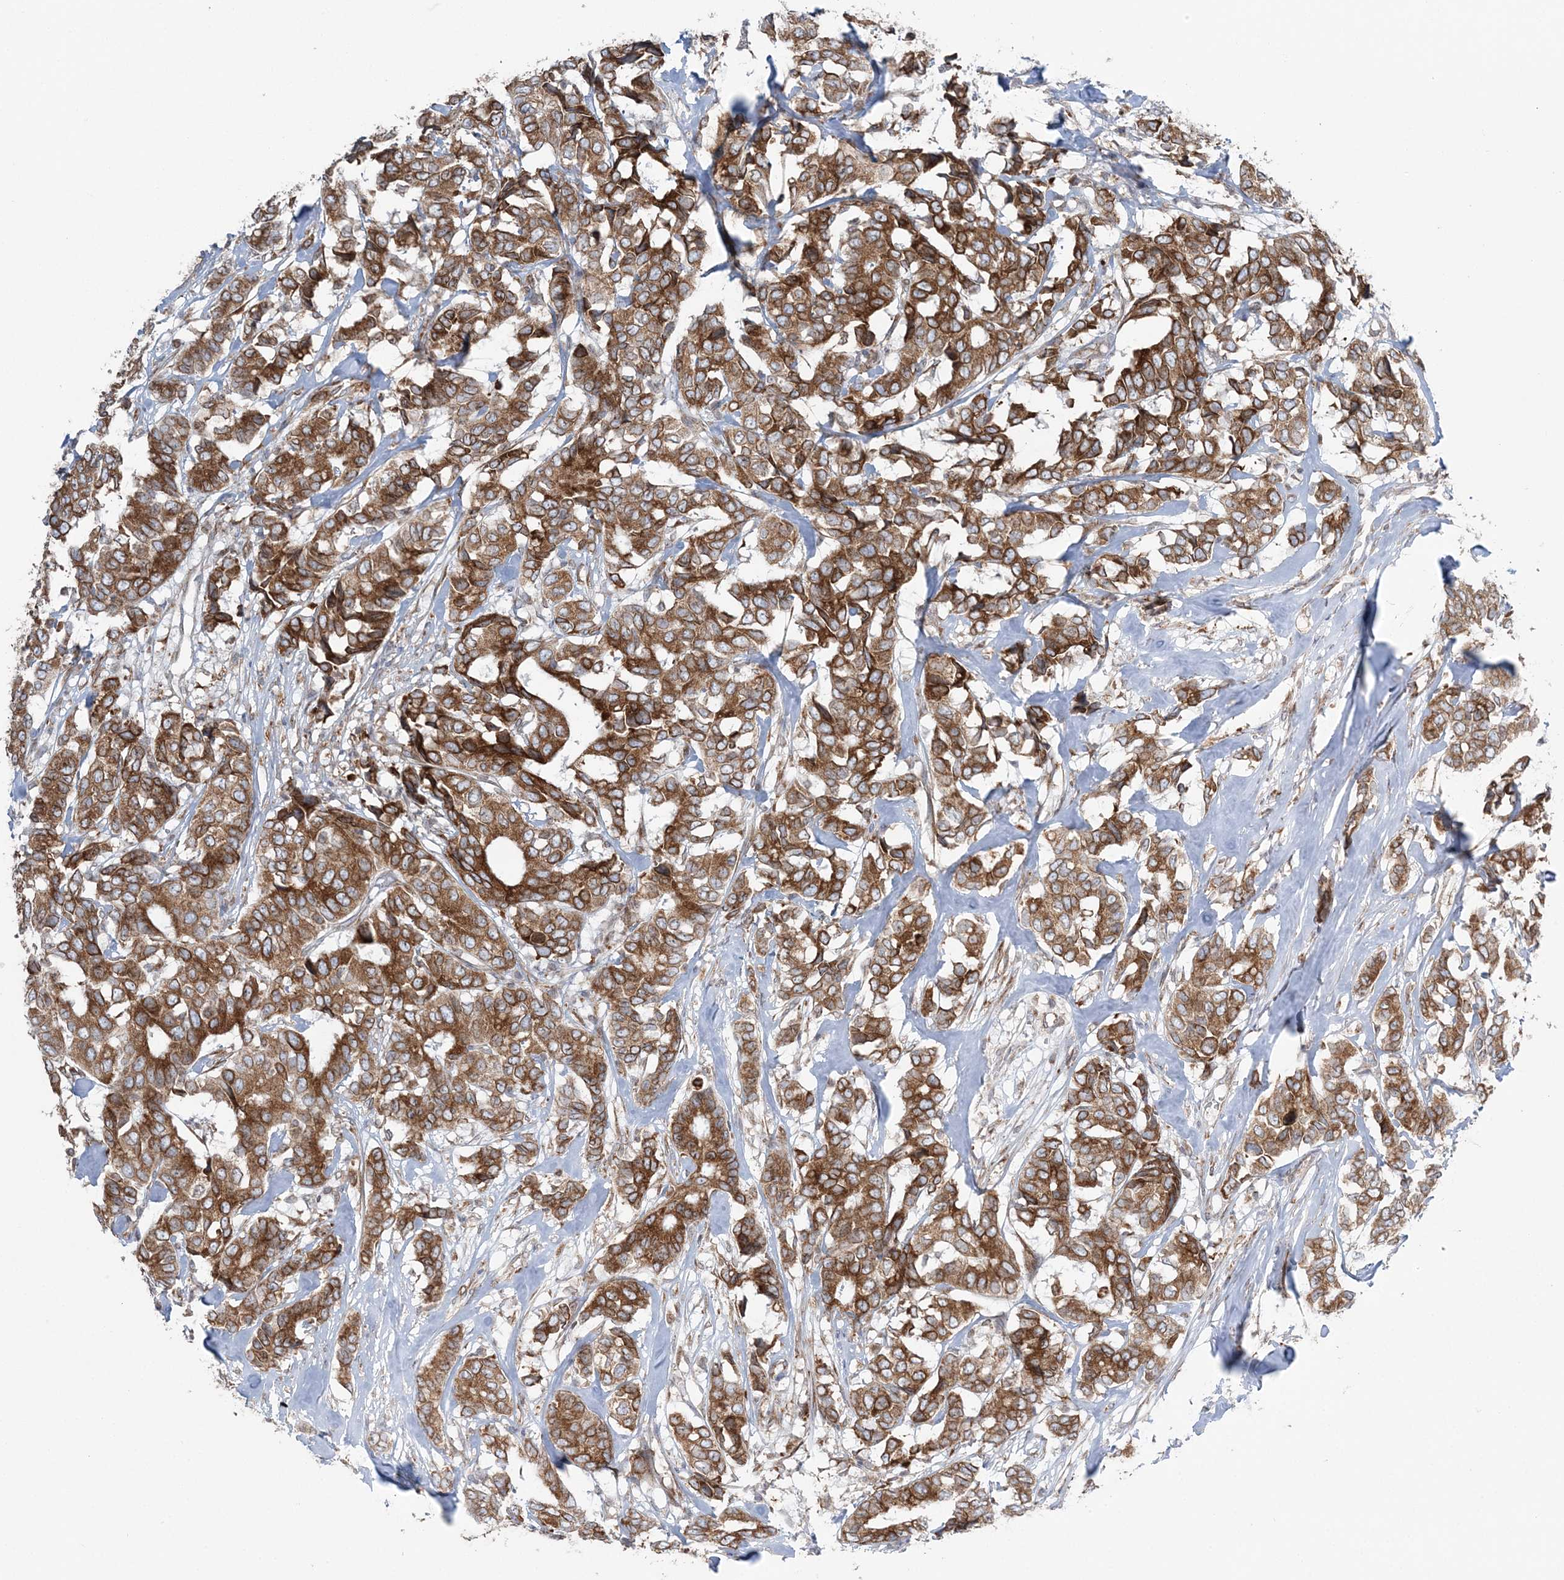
{"staining": {"intensity": "moderate", "quantity": ">75%", "location": "cytoplasmic/membranous"}, "tissue": "breast cancer", "cell_type": "Tumor cells", "image_type": "cancer", "snomed": [{"axis": "morphology", "description": "Duct carcinoma"}, {"axis": "topography", "description": "Breast"}], "caption": "Breast cancer (intraductal carcinoma) was stained to show a protein in brown. There is medium levels of moderate cytoplasmic/membranous staining in about >75% of tumor cells.", "gene": "TMED10", "patient": {"sex": "female", "age": 87}}